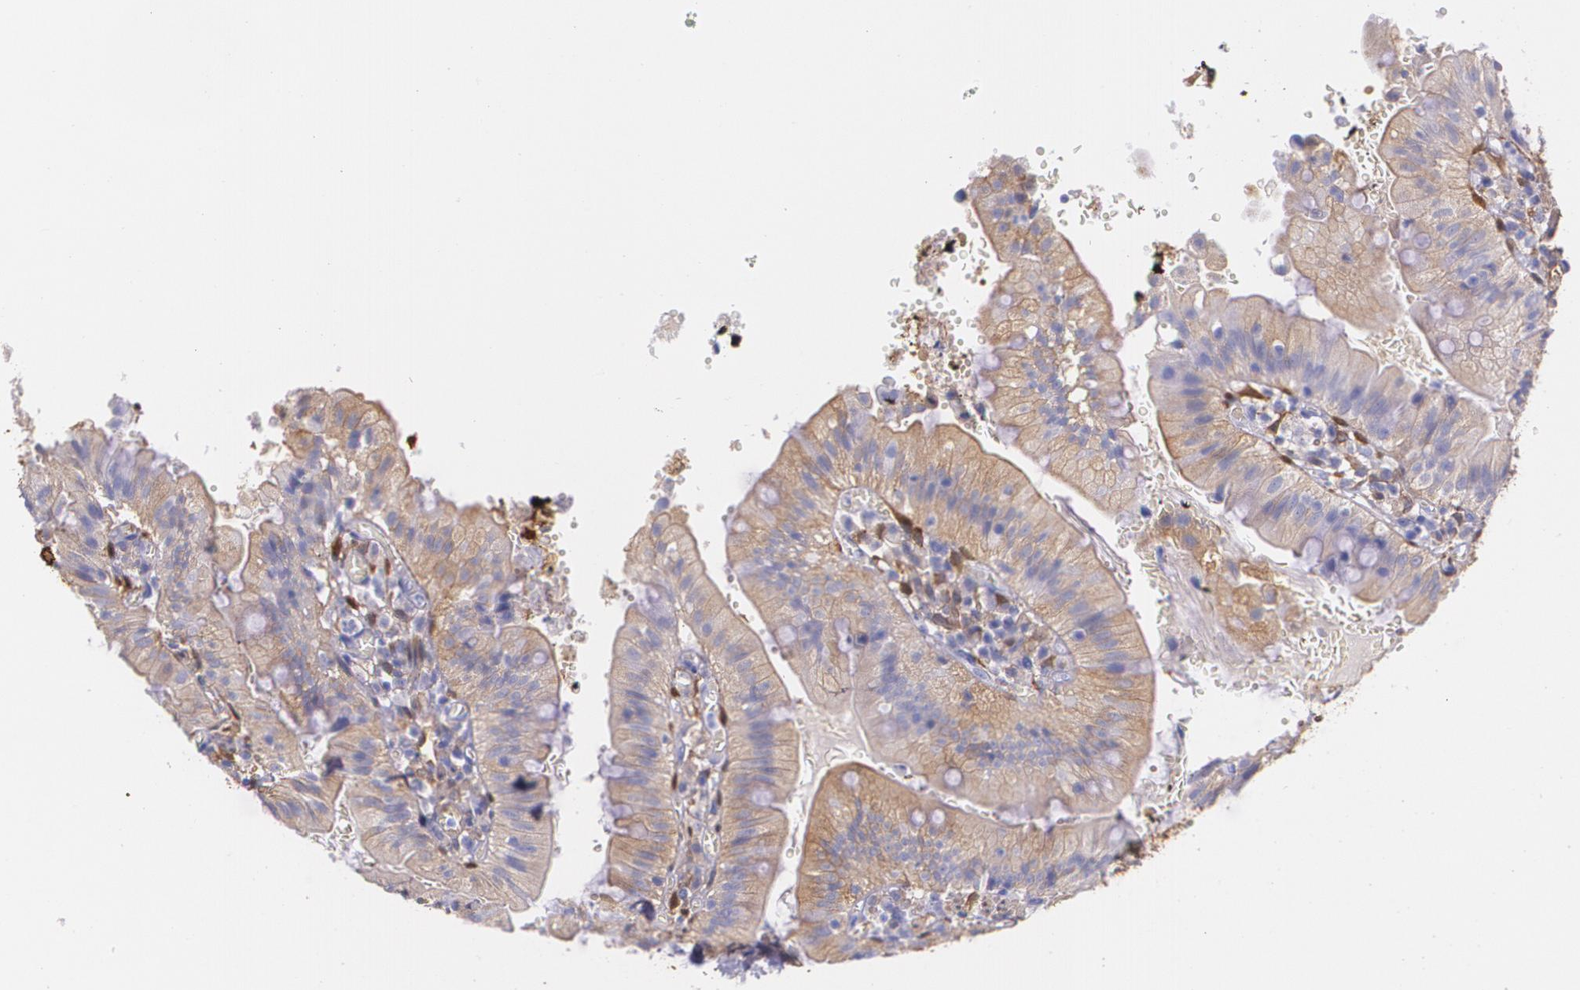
{"staining": {"intensity": "weak", "quantity": "<25%", "location": "cytoplasmic/membranous,nuclear"}, "tissue": "small intestine", "cell_type": "Glandular cells", "image_type": "normal", "snomed": [{"axis": "morphology", "description": "Normal tissue, NOS"}, {"axis": "topography", "description": "Small intestine"}], "caption": "Protein analysis of benign small intestine displays no significant positivity in glandular cells.", "gene": "MMP2", "patient": {"sex": "male", "age": 71}}